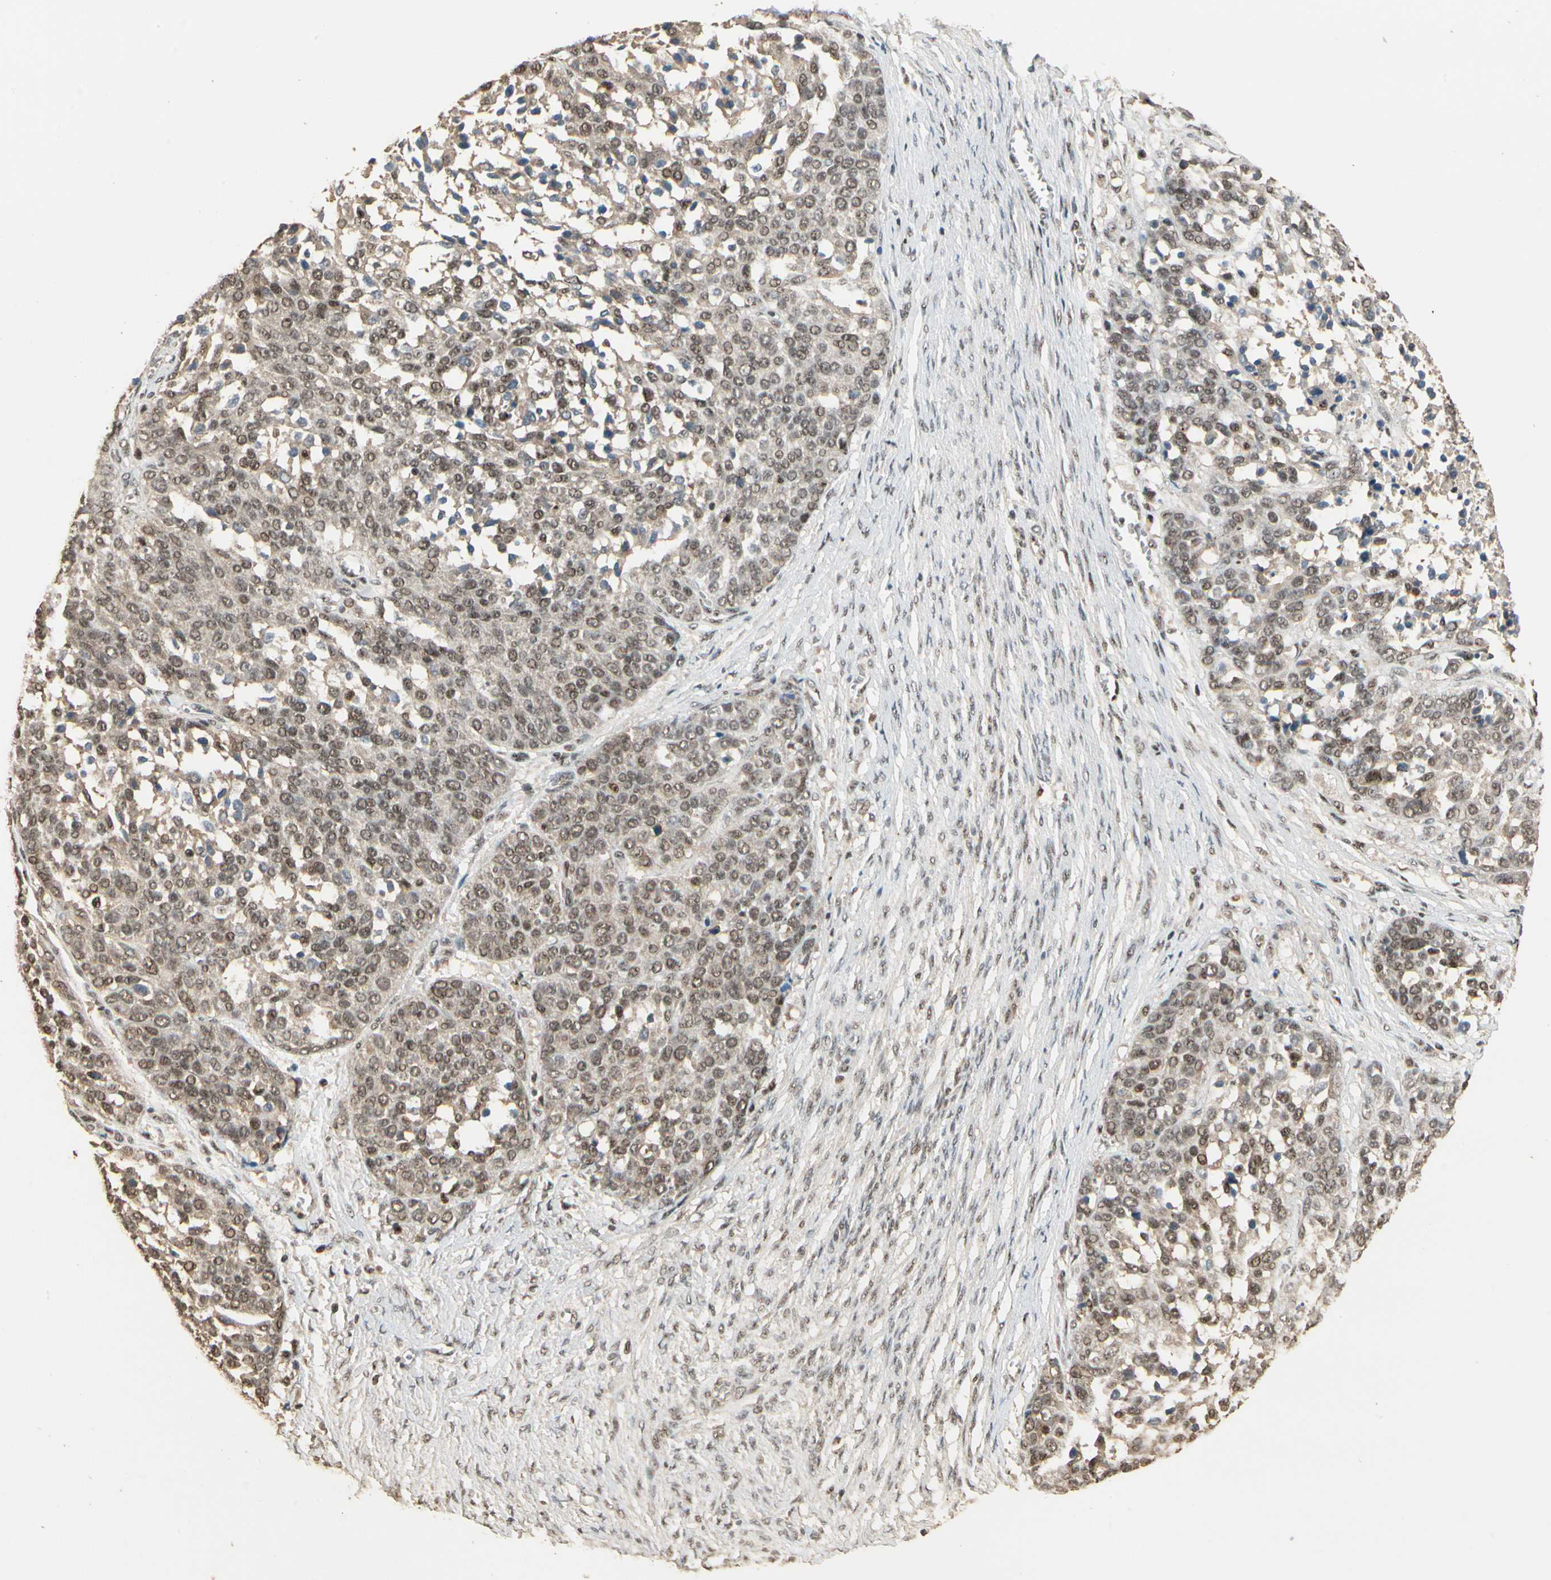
{"staining": {"intensity": "moderate", "quantity": ">75%", "location": "nuclear"}, "tissue": "ovarian cancer", "cell_type": "Tumor cells", "image_type": "cancer", "snomed": [{"axis": "morphology", "description": "Cystadenocarcinoma, serous, NOS"}, {"axis": "topography", "description": "Ovary"}], "caption": "The histopathology image demonstrates a brown stain indicating the presence of a protein in the nuclear of tumor cells in ovarian cancer. (DAB = brown stain, brightfield microscopy at high magnification).", "gene": "RBM25", "patient": {"sex": "female", "age": 44}}